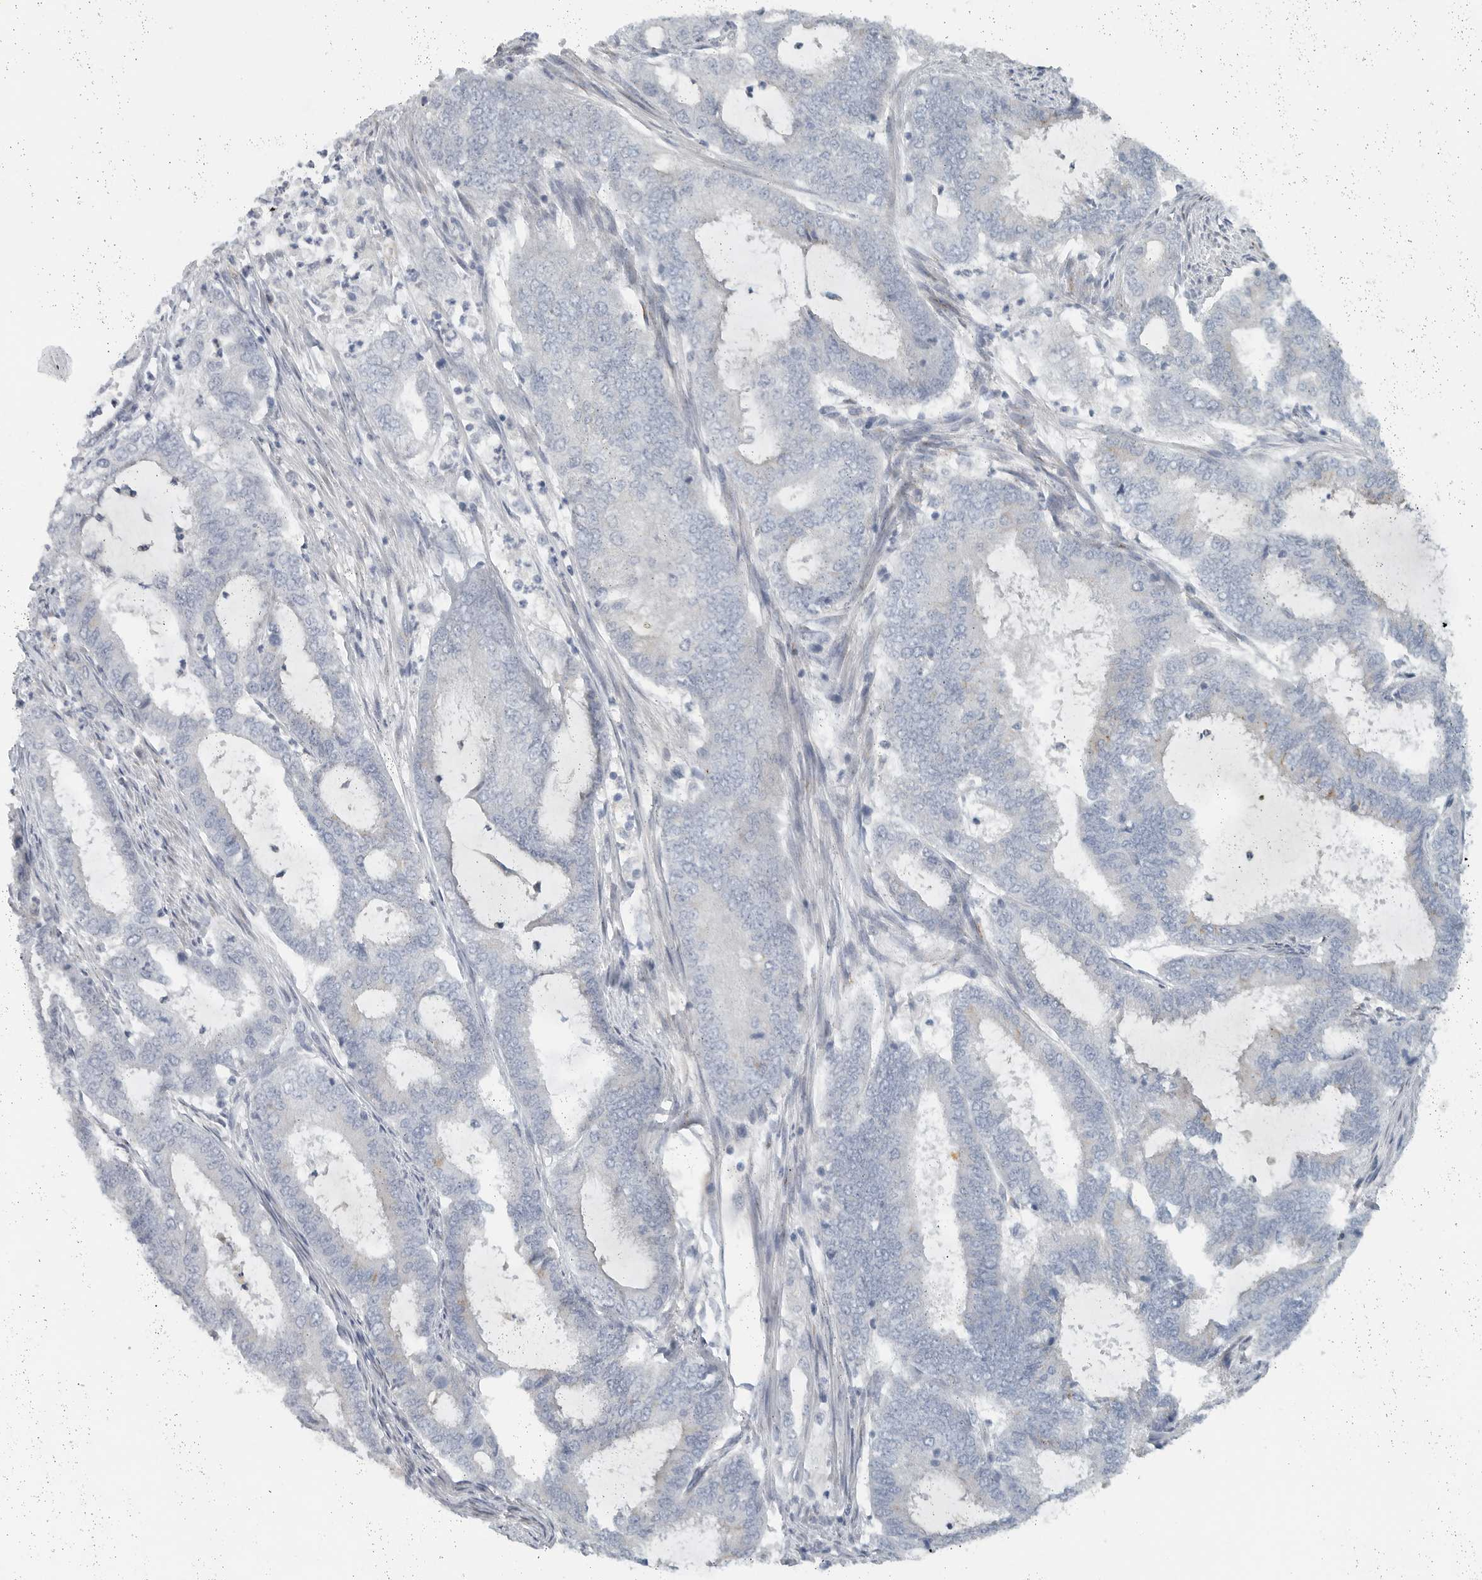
{"staining": {"intensity": "negative", "quantity": "none", "location": "none"}, "tissue": "endometrial cancer", "cell_type": "Tumor cells", "image_type": "cancer", "snomed": [{"axis": "morphology", "description": "Adenocarcinoma, NOS"}, {"axis": "topography", "description": "Endometrium"}], "caption": "DAB immunohistochemical staining of human endometrial adenocarcinoma shows no significant positivity in tumor cells.", "gene": "PAM", "patient": {"sex": "female", "age": 51}}